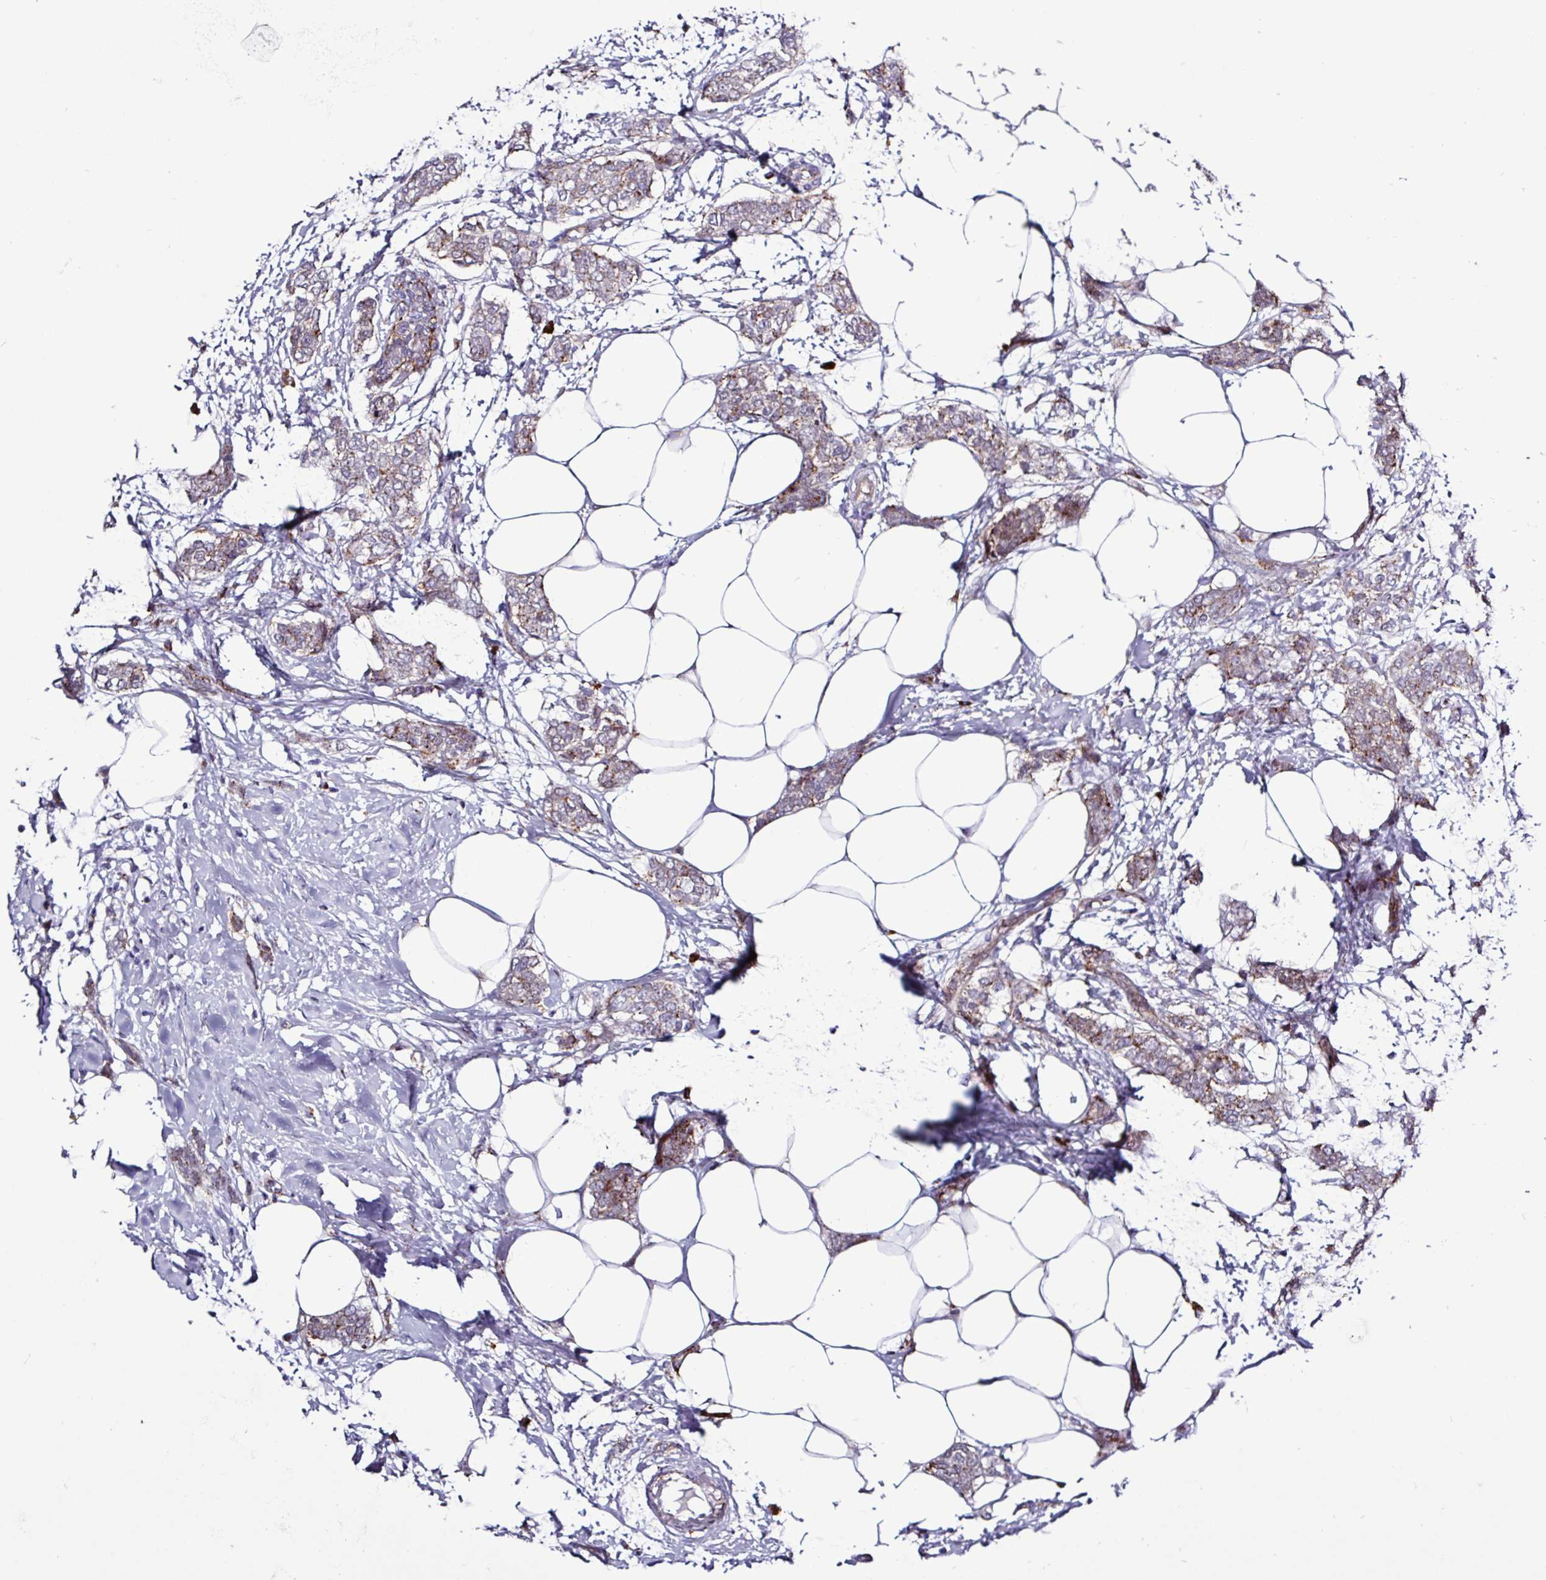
{"staining": {"intensity": "moderate", "quantity": "25%-75%", "location": "cytoplasmic/membranous"}, "tissue": "breast cancer", "cell_type": "Tumor cells", "image_type": "cancer", "snomed": [{"axis": "morphology", "description": "Duct carcinoma"}, {"axis": "topography", "description": "Breast"}], "caption": "Protein expression analysis of human breast cancer (infiltrating ductal carcinoma) reveals moderate cytoplasmic/membranous positivity in approximately 25%-75% of tumor cells. (DAB (3,3'-diaminobenzidine) = brown stain, brightfield microscopy at high magnification).", "gene": "AMIGO2", "patient": {"sex": "female", "age": 72}}